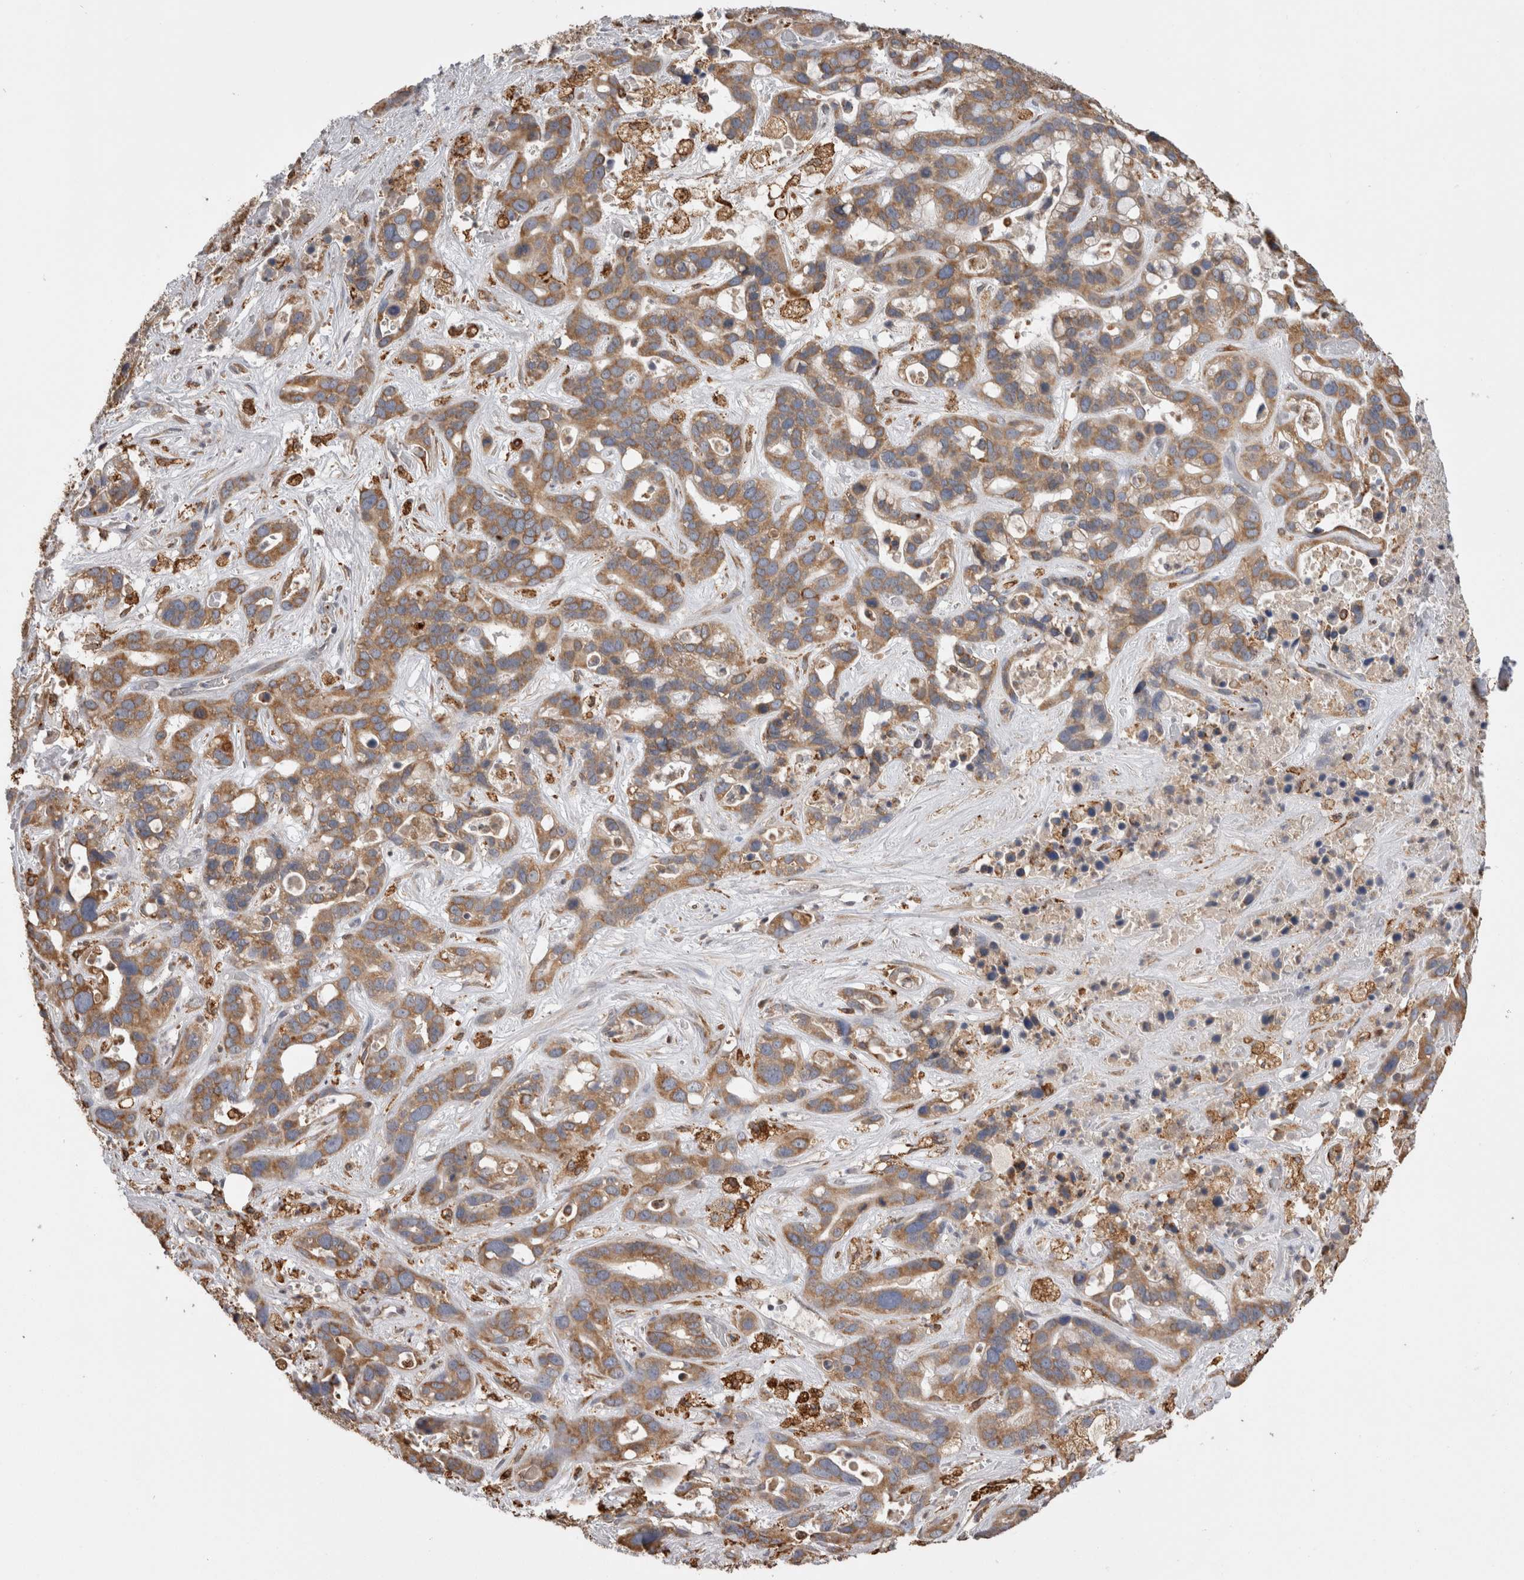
{"staining": {"intensity": "moderate", "quantity": ">75%", "location": "cytoplasmic/membranous"}, "tissue": "liver cancer", "cell_type": "Tumor cells", "image_type": "cancer", "snomed": [{"axis": "morphology", "description": "Cholangiocarcinoma"}, {"axis": "topography", "description": "Liver"}], "caption": "Immunohistochemistry histopathology image of cholangiocarcinoma (liver) stained for a protein (brown), which exhibits medium levels of moderate cytoplasmic/membranous positivity in about >75% of tumor cells.", "gene": "LRPAP1", "patient": {"sex": "female", "age": 65}}